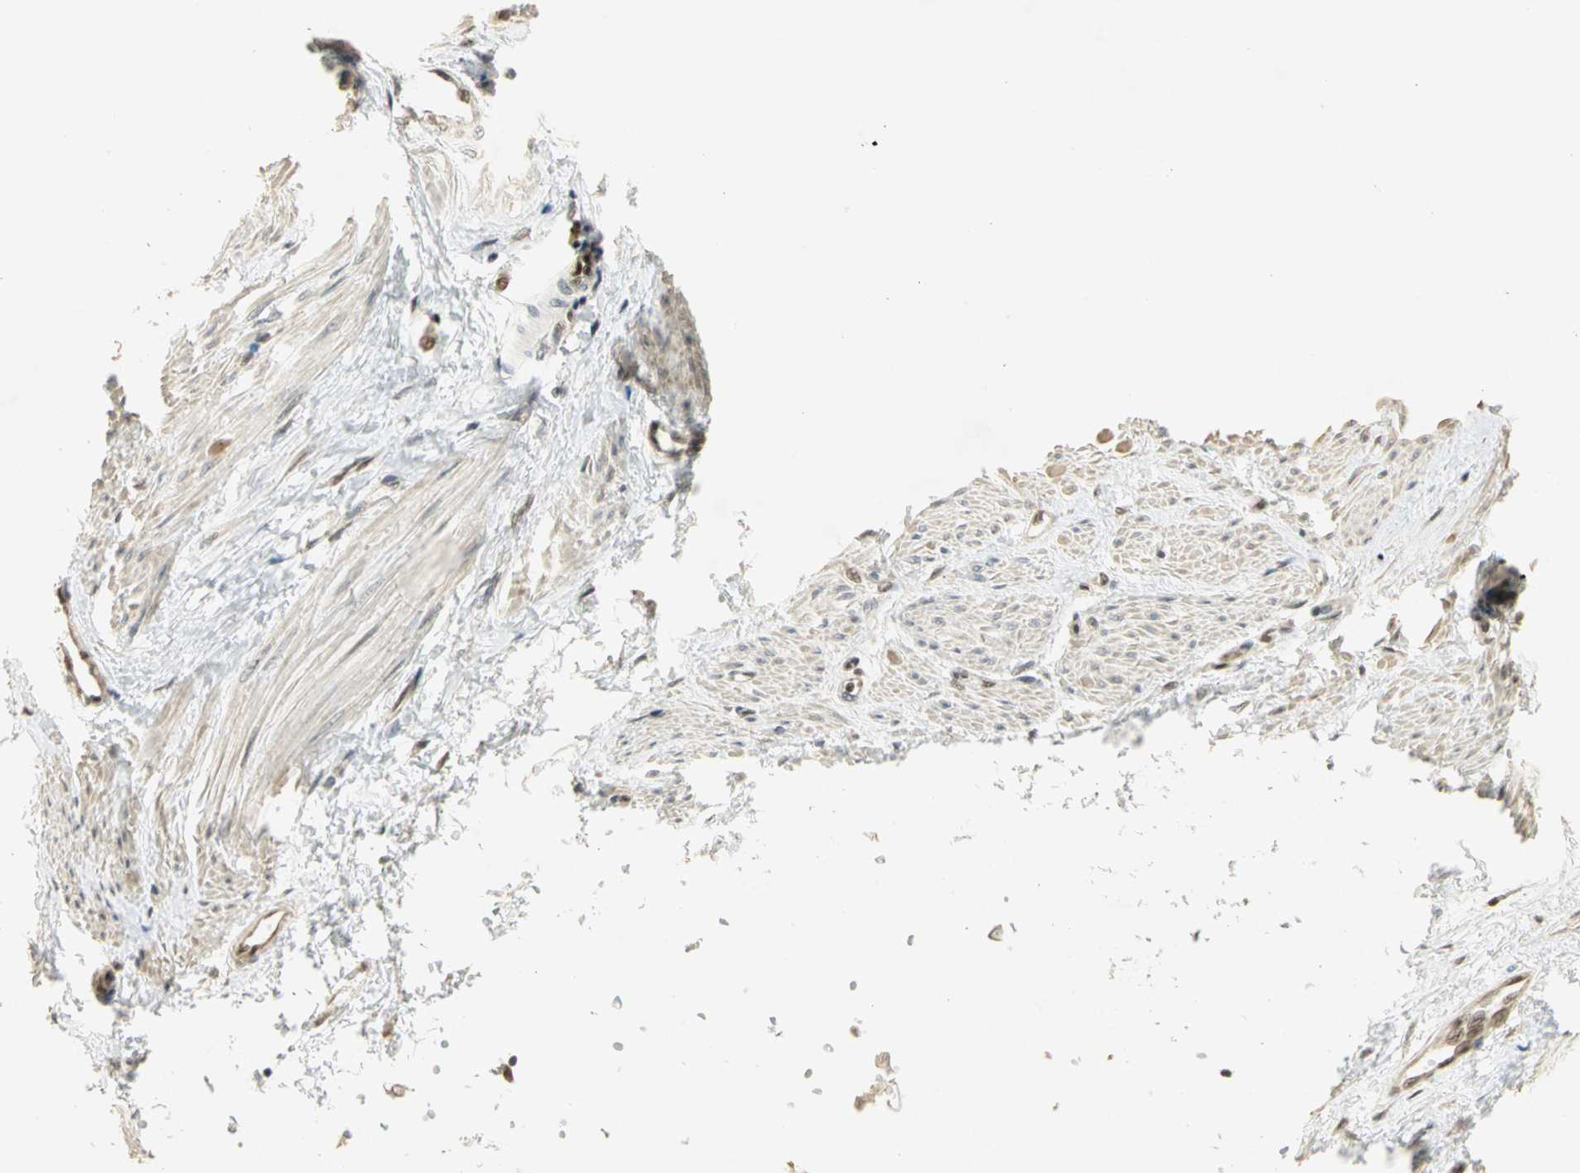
{"staining": {"intensity": "negative", "quantity": "none", "location": "none"}, "tissue": "smooth muscle", "cell_type": "Smooth muscle cells", "image_type": "normal", "snomed": [{"axis": "morphology", "description": "Normal tissue, NOS"}, {"axis": "topography", "description": "Smooth muscle"}, {"axis": "topography", "description": "Uterus"}], "caption": "This is an IHC image of normal smooth muscle. There is no expression in smooth muscle cells.", "gene": "ELF1", "patient": {"sex": "female", "age": 39}}